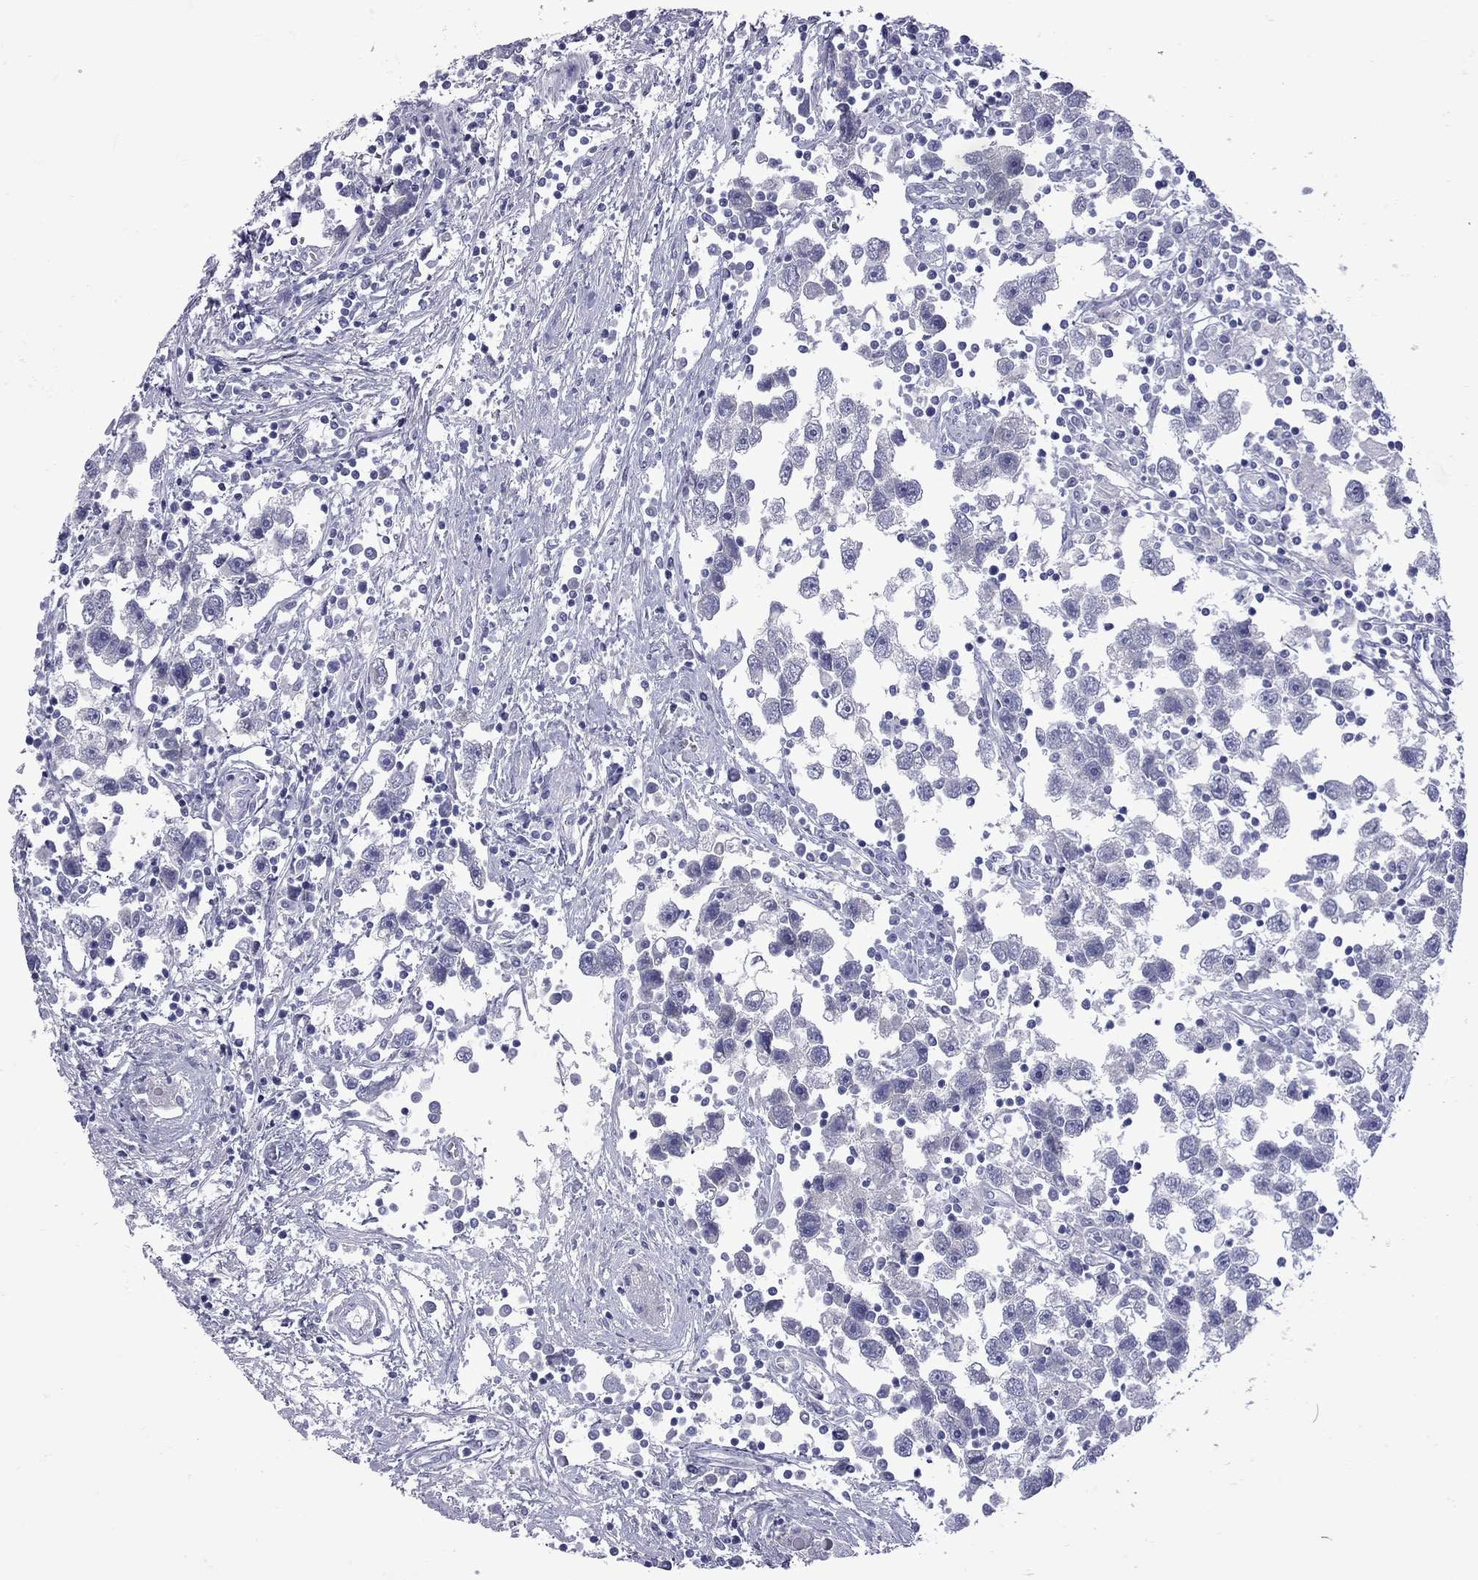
{"staining": {"intensity": "negative", "quantity": "none", "location": "none"}, "tissue": "testis cancer", "cell_type": "Tumor cells", "image_type": "cancer", "snomed": [{"axis": "morphology", "description": "Seminoma, NOS"}, {"axis": "topography", "description": "Testis"}], "caption": "The histopathology image reveals no staining of tumor cells in seminoma (testis). The staining is performed using DAB (3,3'-diaminobenzidine) brown chromogen with nuclei counter-stained in using hematoxylin.", "gene": "EPPIN", "patient": {"sex": "male", "age": 30}}